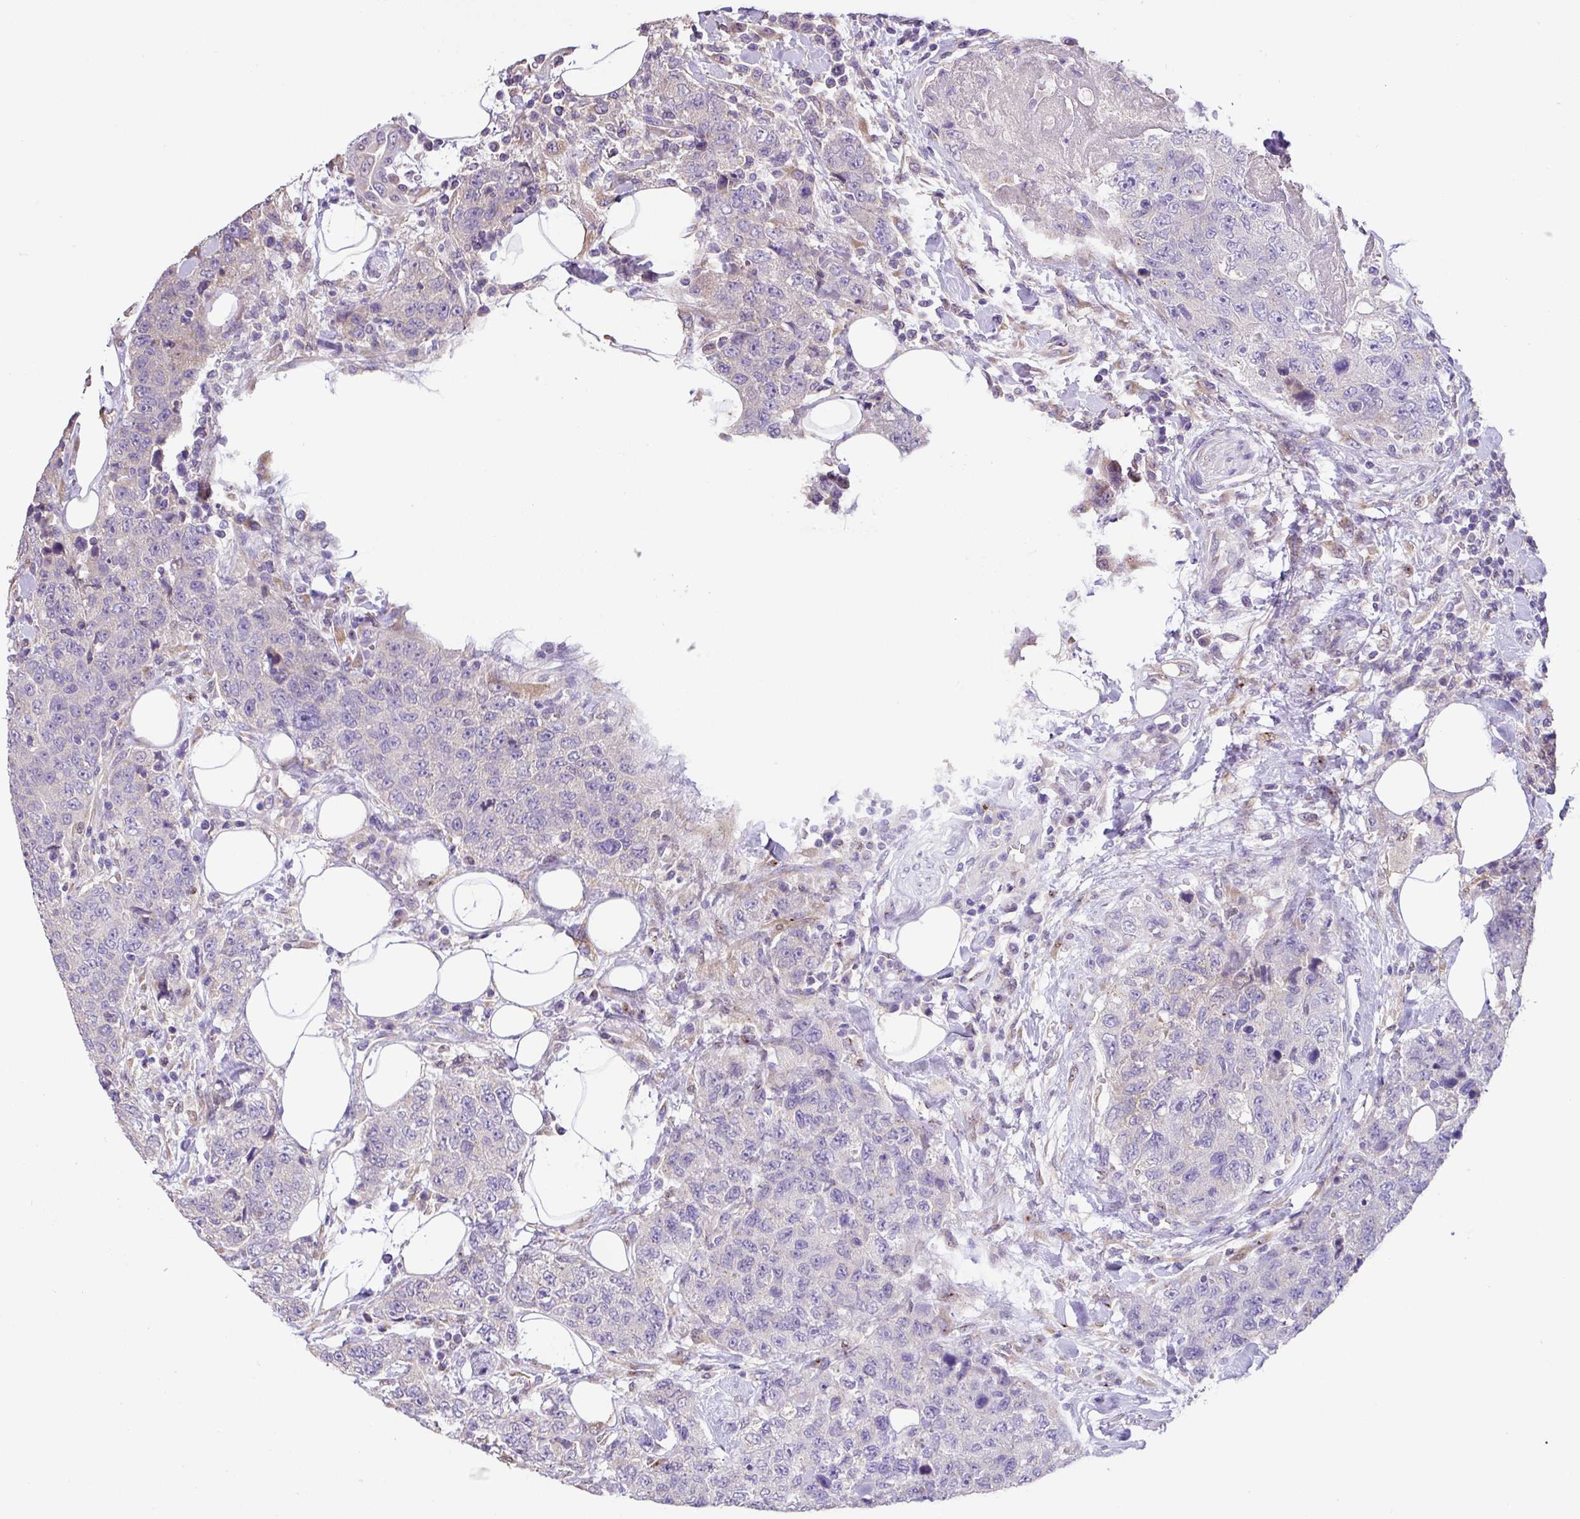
{"staining": {"intensity": "negative", "quantity": "none", "location": "none"}, "tissue": "urothelial cancer", "cell_type": "Tumor cells", "image_type": "cancer", "snomed": [{"axis": "morphology", "description": "Urothelial carcinoma, High grade"}, {"axis": "topography", "description": "Urinary bladder"}], "caption": "An IHC histopathology image of high-grade urothelial carcinoma is shown. There is no staining in tumor cells of high-grade urothelial carcinoma.", "gene": "ZG16", "patient": {"sex": "female", "age": 78}}